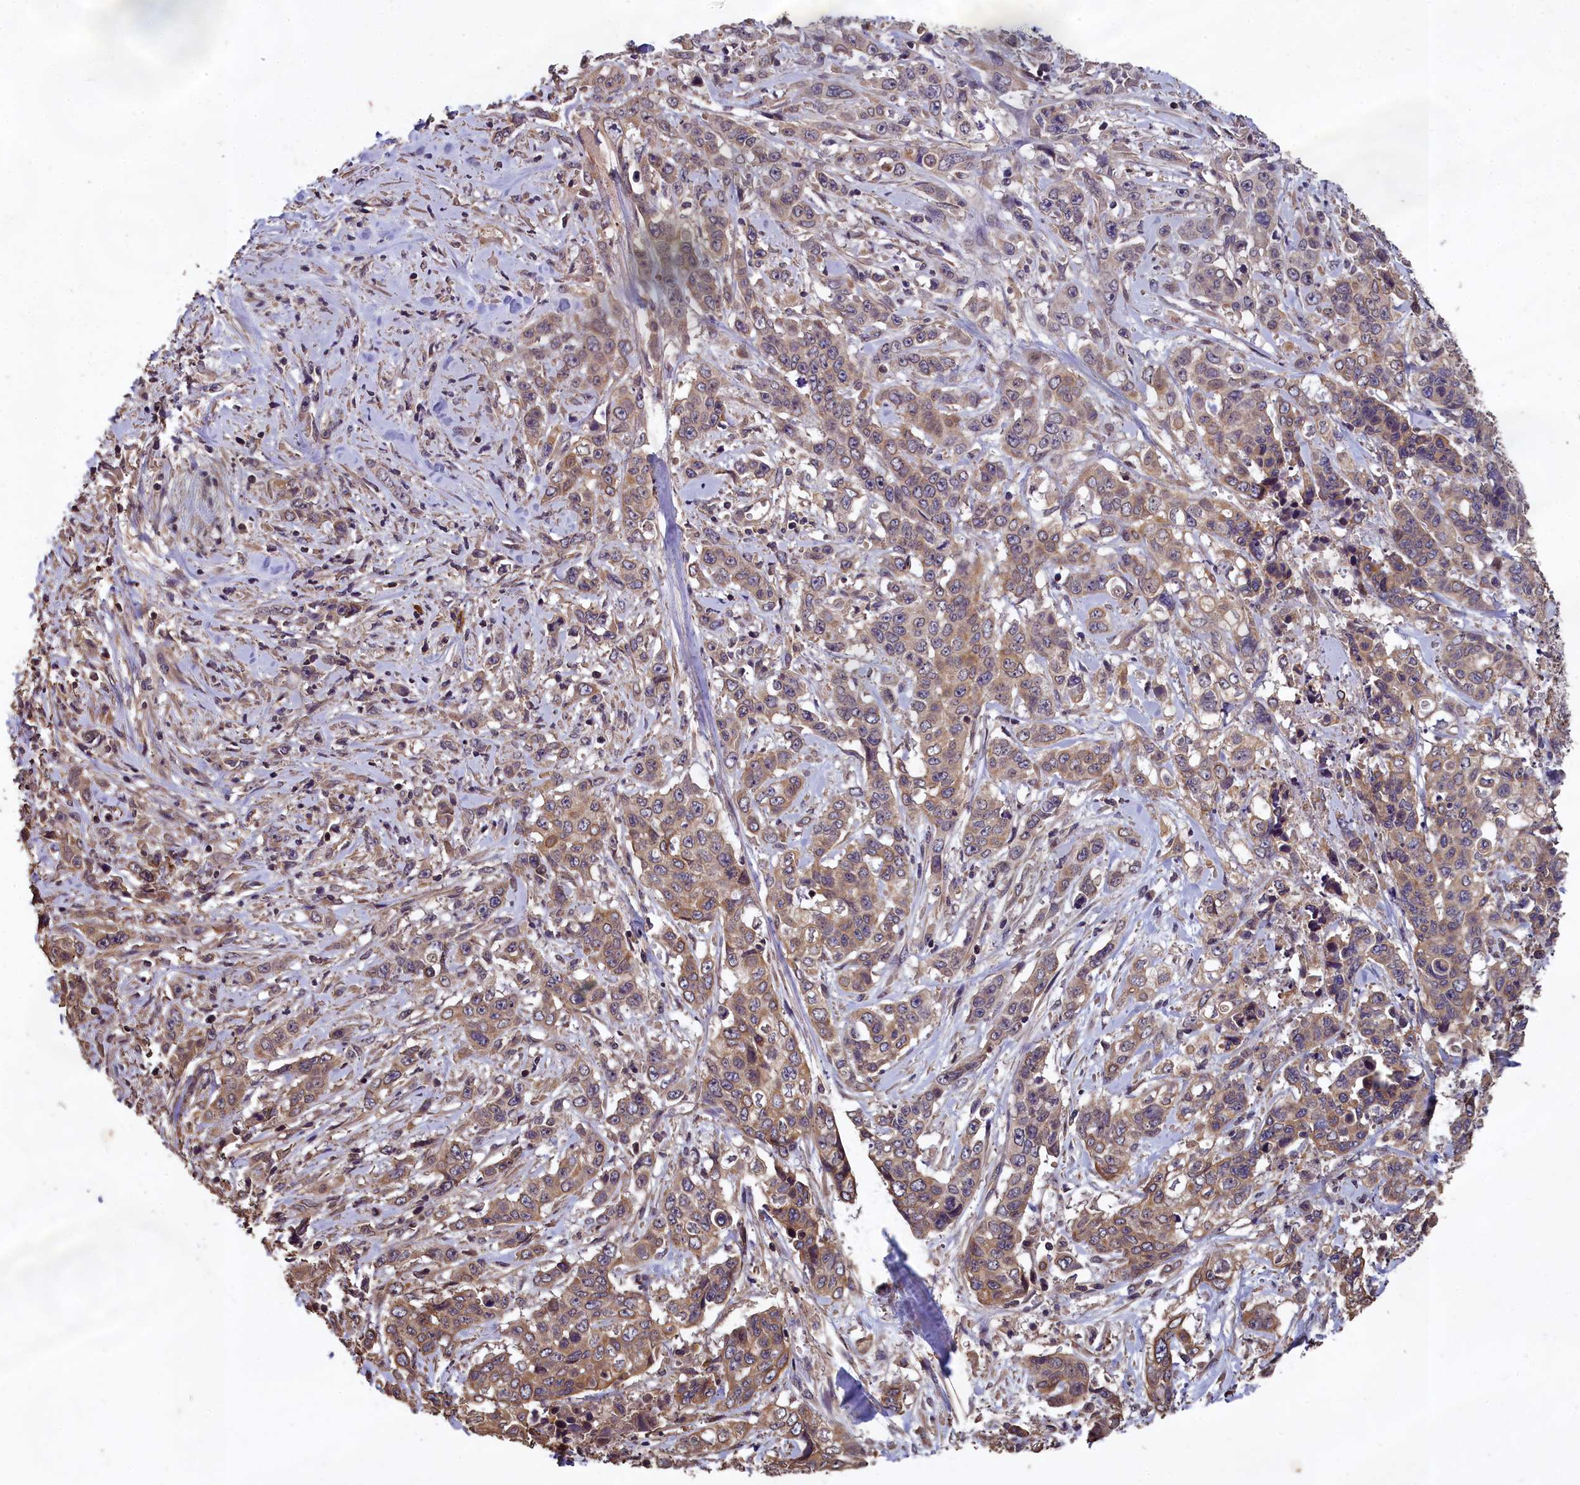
{"staining": {"intensity": "moderate", "quantity": "25%-75%", "location": "cytoplasmic/membranous"}, "tissue": "stomach cancer", "cell_type": "Tumor cells", "image_type": "cancer", "snomed": [{"axis": "morphology", "description": "Adenocarcinoma, NOS"}, {"axis": "topography", "description": "Stomach, upper"}], "caption": "Moderate cytoplasmic/membranous expression is seen in about 25%-75% of tumor cells in stomach adenocarcinoma.", "gene": "CHD9", "patient": {"sex": "male", "age": 62}}